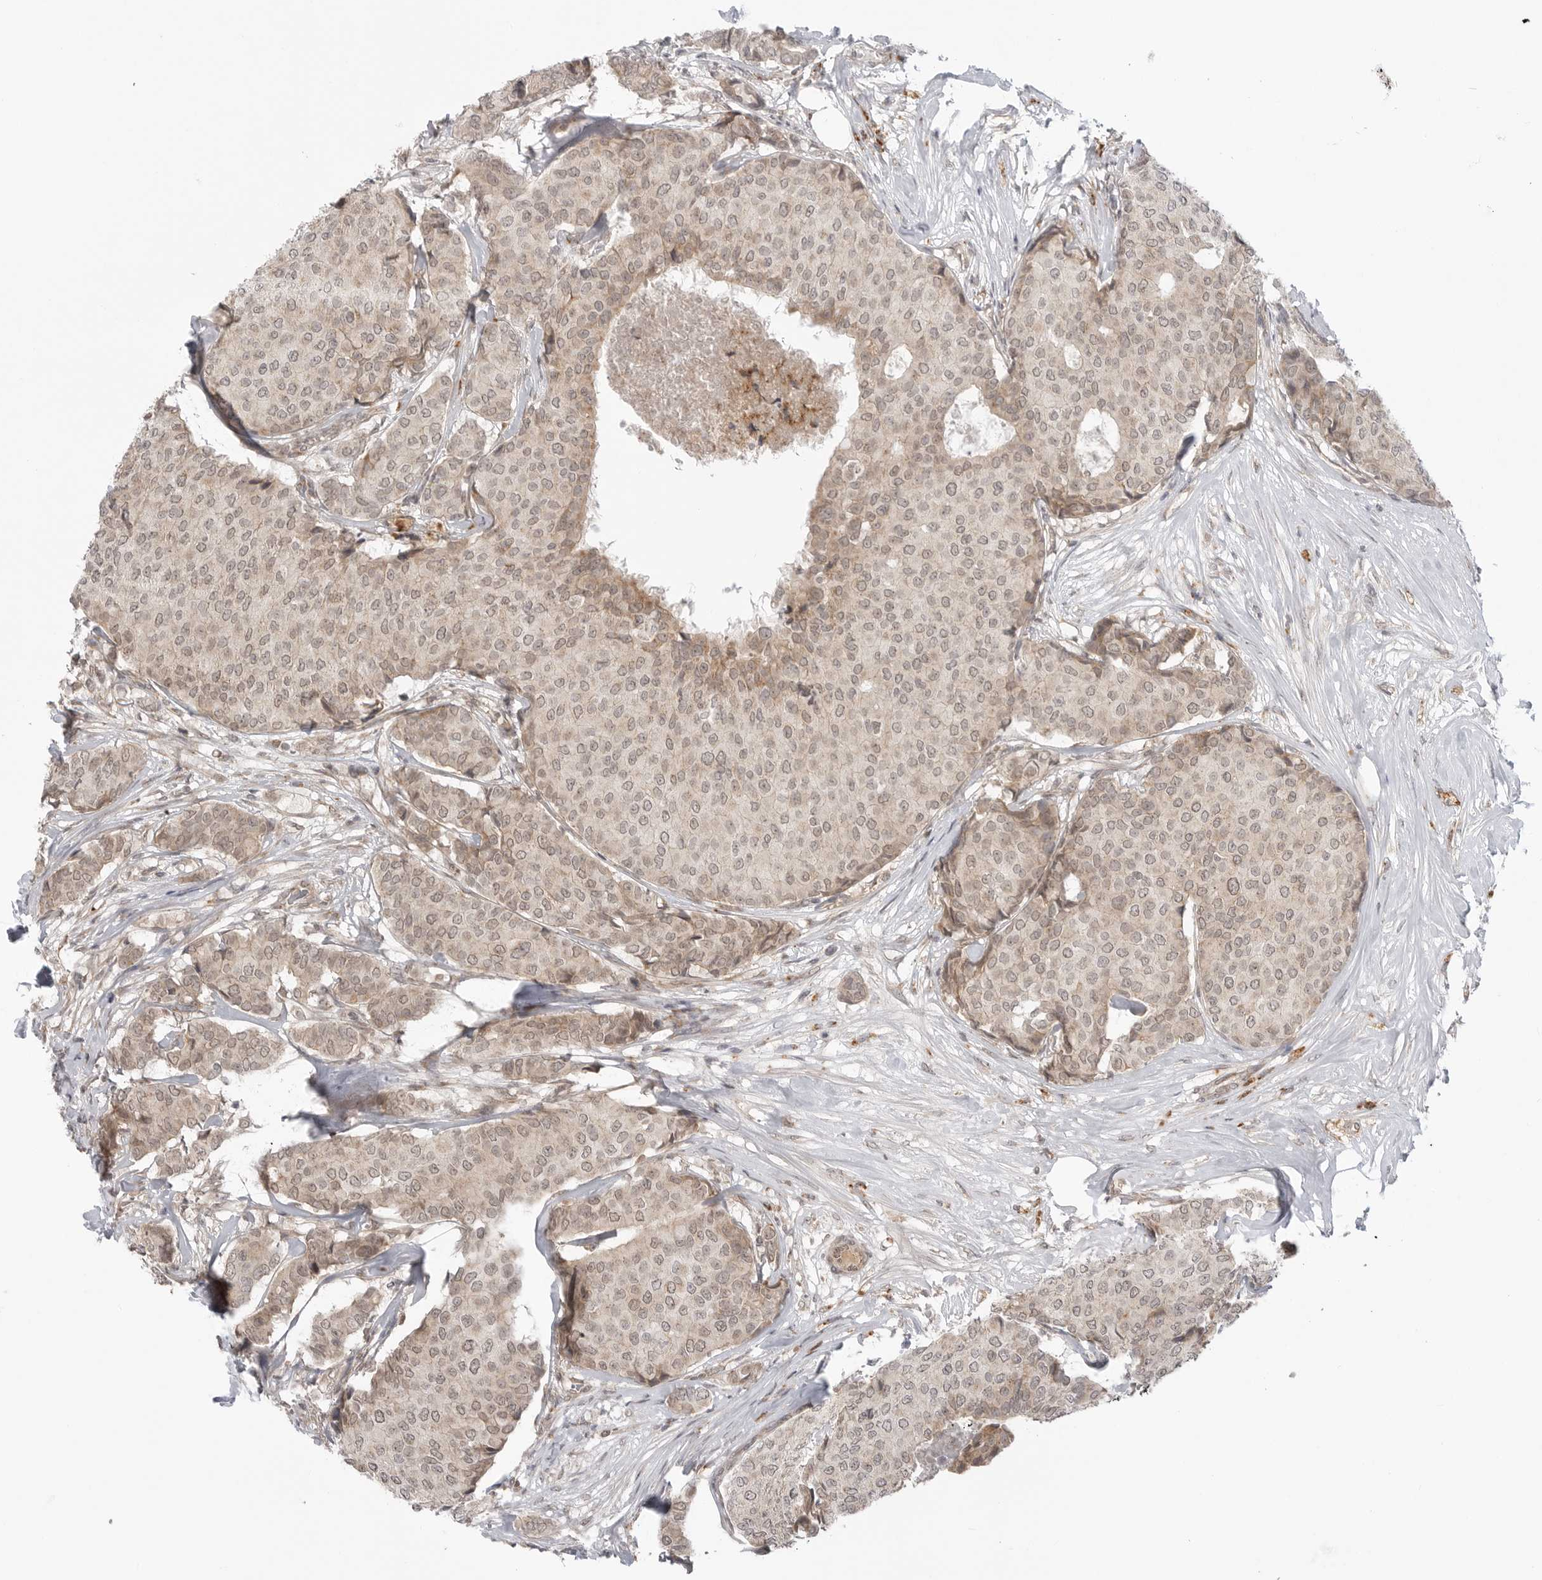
{"staining": {"intensity": "weak", "quantity": "25%-75%", "location": "cytoplasmic/membranous,nuclear"}, "tissue": "breast cancer", "cell_type": "Tumor cells", "image_type": "cancer", "snomed": [{"axis": "morphology", "description": "Duct carcinoma"}, {"axis": "topography", "description": "Breast"}], "caption": "Human breast cancer stained with a protein marker displays weak staining in tumor cells.", "gene": "KALRN", "patient": {"sex": "female", "age": 75}}